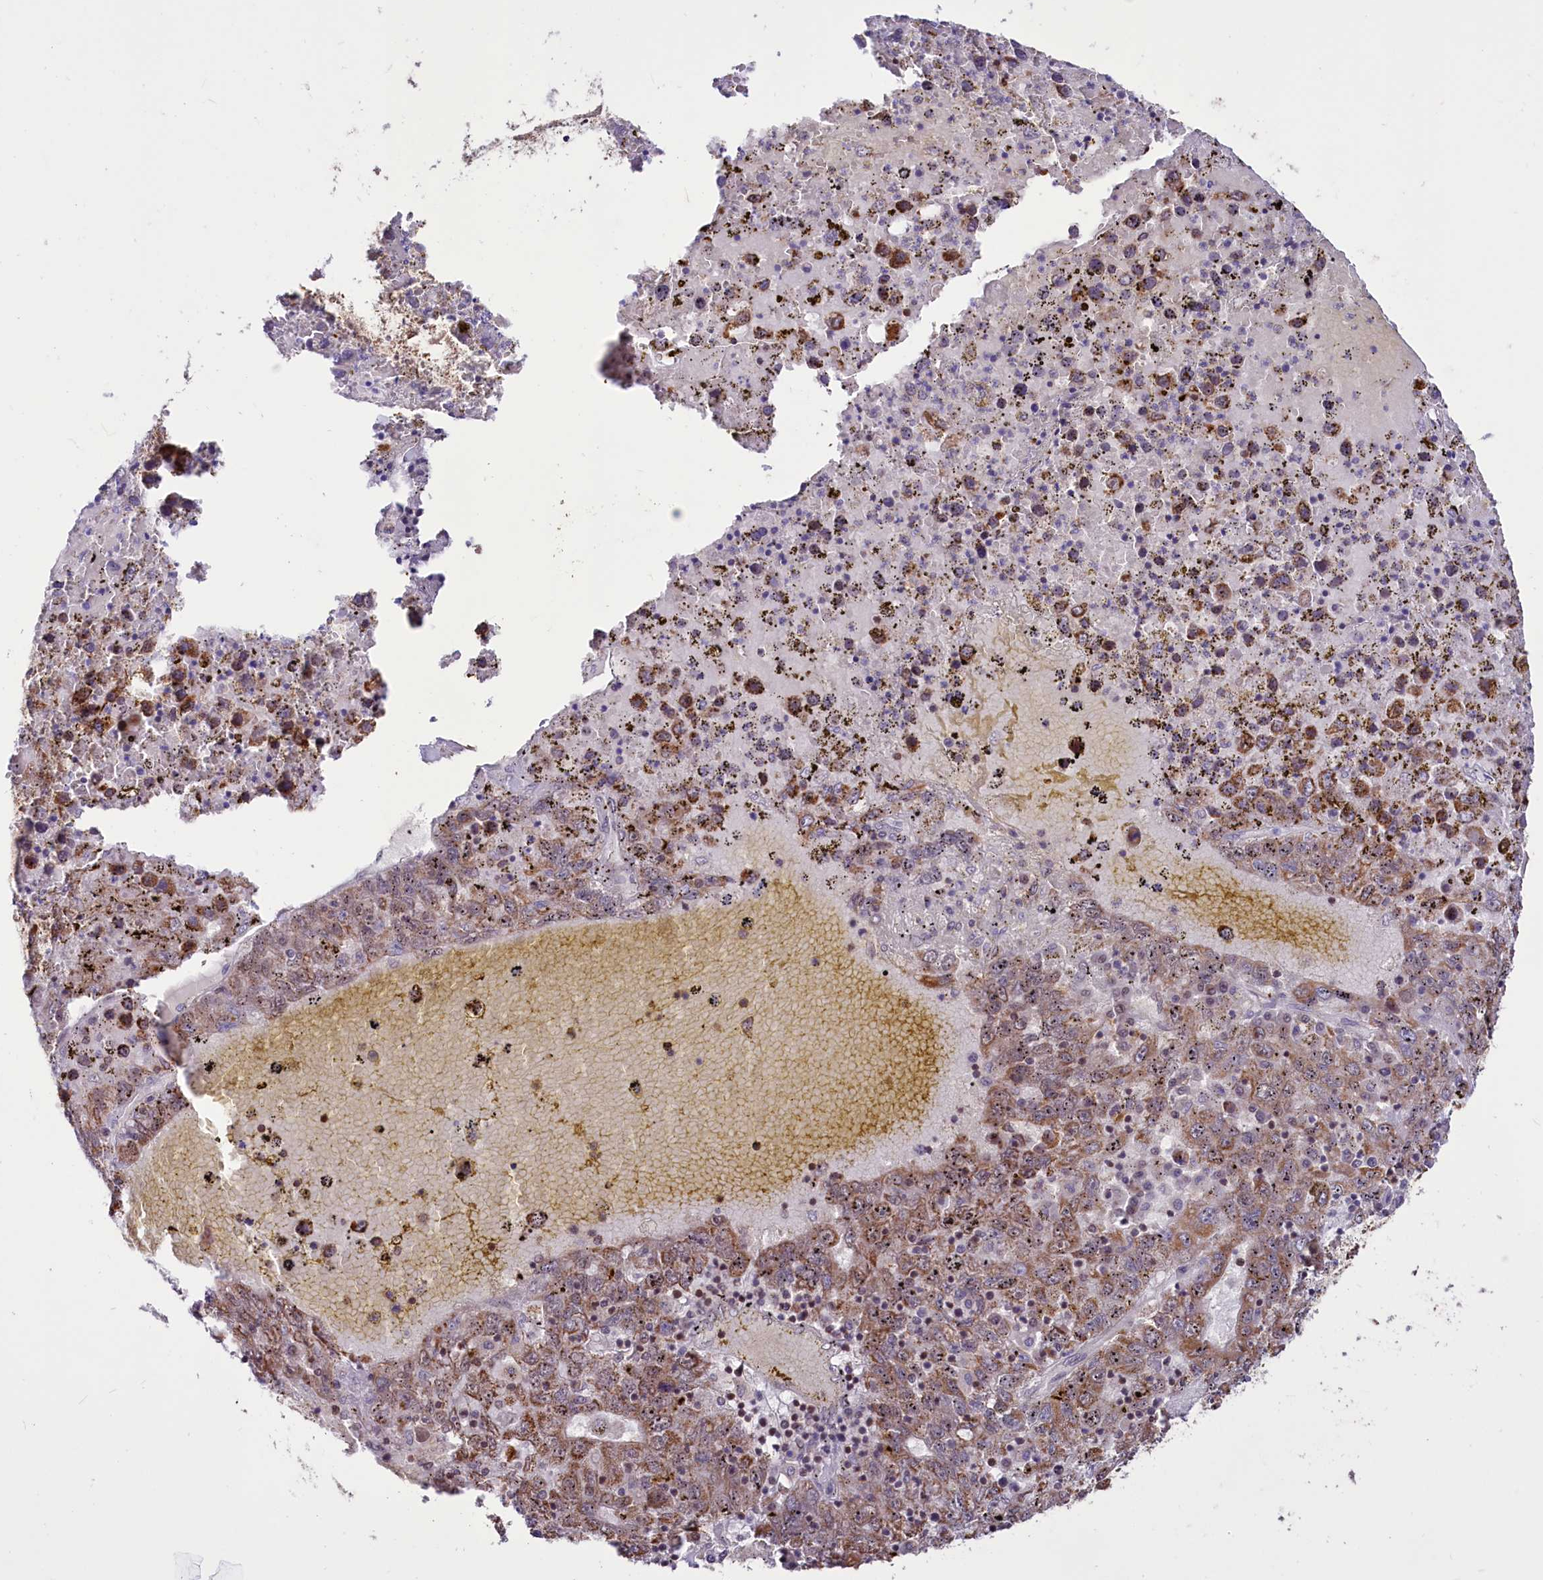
{"staining": {"intensity": "moderate", "quantity": ">75%", "location": "cytoplasmic/membranous"}, "tissue": "liver cancer", "cell_type": "Tumor cells", "image_type": "cancer", "snomed": [{"axis": "morphology", "description": "Carcinoma, Hepatocellular, NOS"}, {"axis": "topography", "description": "Liver"}], "caption": "High-power microscopy captured an immunohistochemistry (IHC) photomicrograph of liver cancer (hepatocellular carcinoma), revealing moderate cytoplasmic/membranous positivity in about >75% of tumor cells.", "gene": "PHC3", "patient": {"sex": "male", "age": 49}}